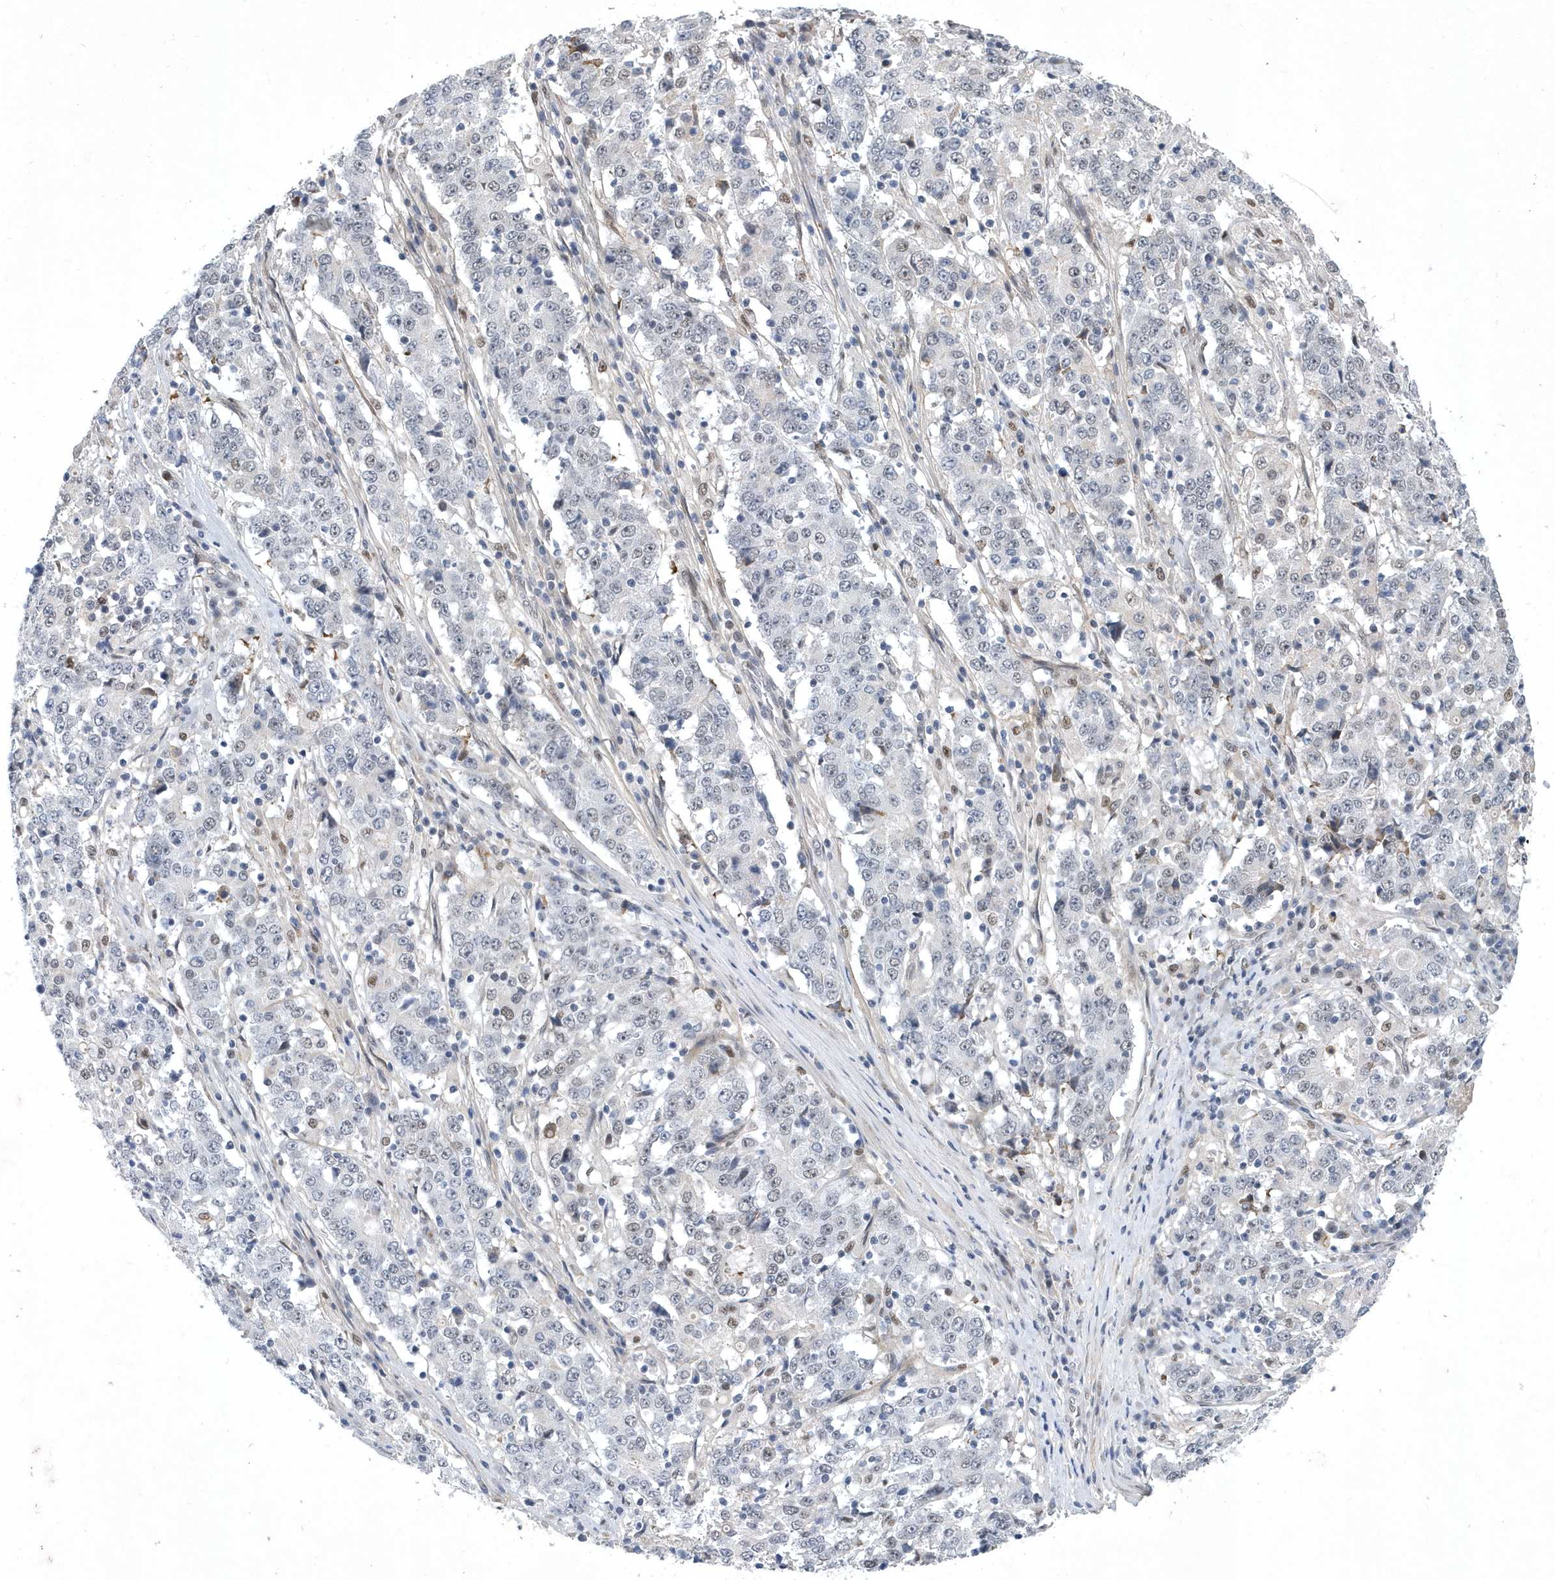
{"staining": {"intensity": "negative", "quantity": "none", "location": "none"}, "tissue": "stomach cancer", "cell_type": "Tumor cells", "image_type": "cancer", "snomed": [{"axis": "morphology", "description": "Adenocarcinoma, NOS"}, {"axis": "topography", "description": "Stomach"}], "caption": "An IHC micrograph of stomach cancer (adenocarcinoma) is shown. There is no staining in tumor cells of stomach cancer (adenocarcinoma).", "gene": "FAM217A", "patient": {"sex": "male", "age": 59}}